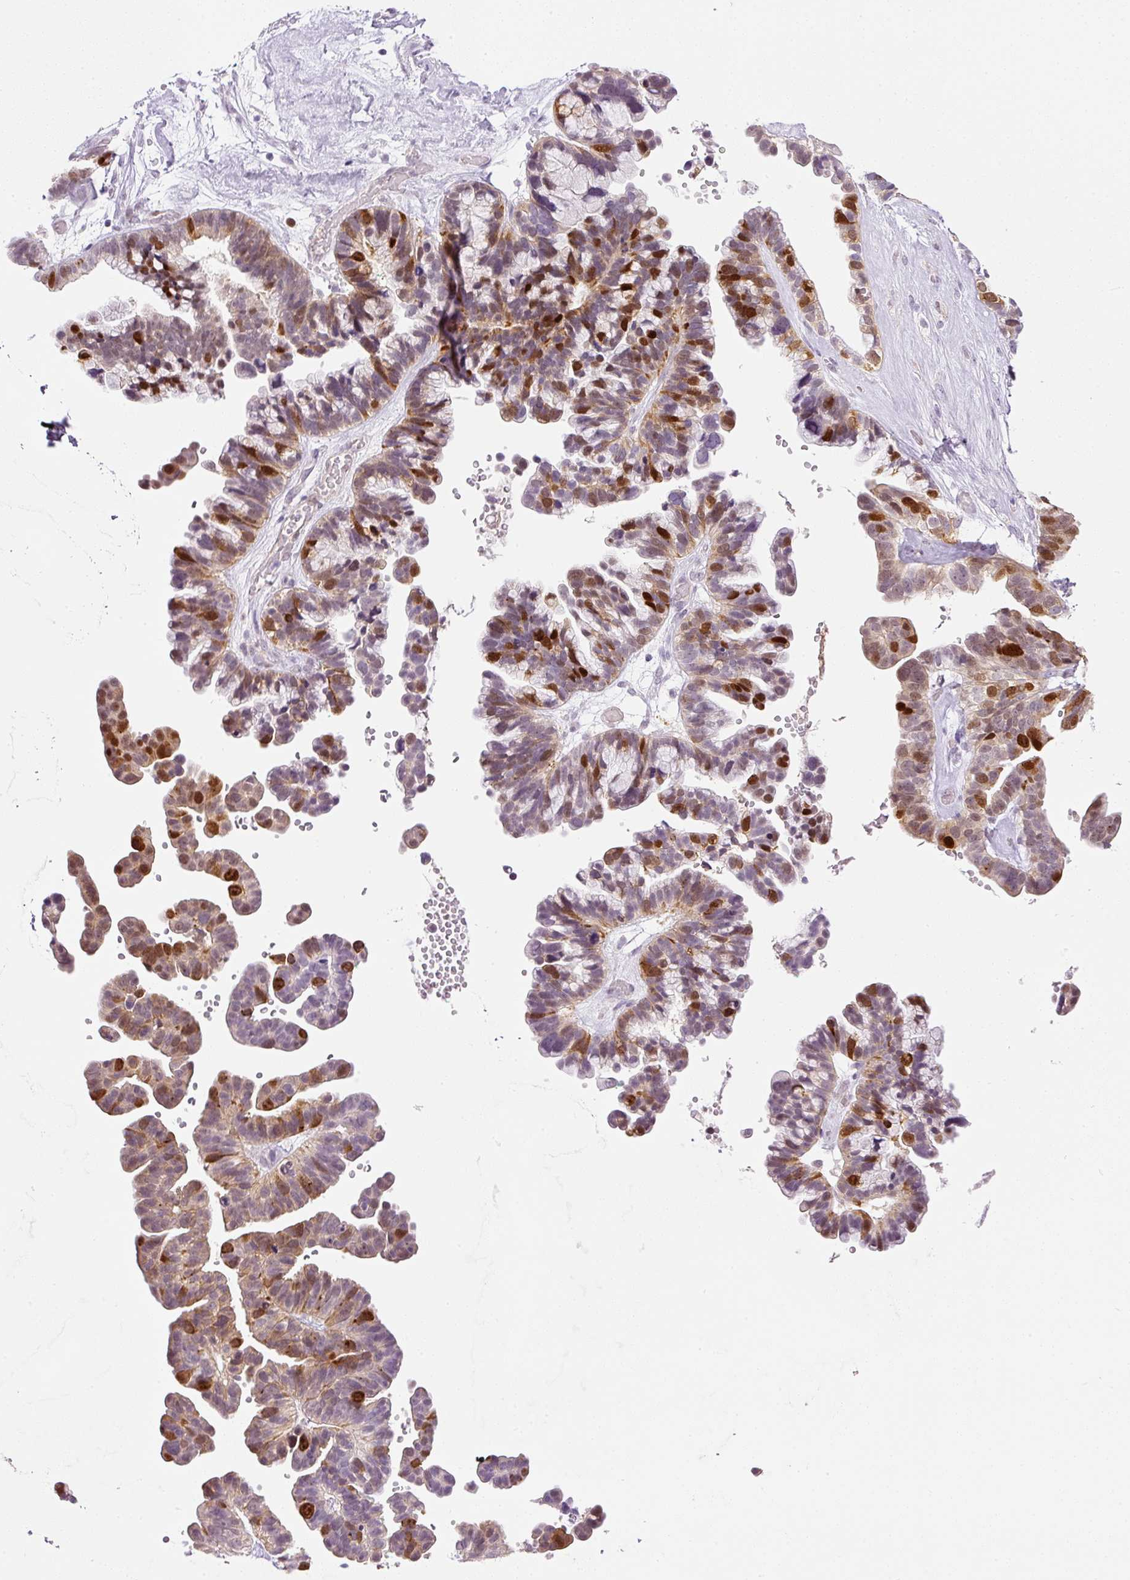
{"staining": {"intensity": "moderate", "quantity": "25%-75%", "location": "cytoplasmic/membranous,nuclear"}, "tissue": "ovarian cancer", "cell_type": "Tumor cells", "image_type": "cancer", "snomed": [{"axis": "morphology", "description": "Cystadenocarcinoma, serous, NOS"}, {"axis": "topography", "description": "Ovary"}], "caption": "Tumor cells reveal moderate cytoplasmic/membranous and nuclear expression in approximately 25%-75% of cells in ovarian cancer (serous cystadenocarcinoma).", "gene": "KPNA2", "patient": {"sex": "female", "age": 56}}